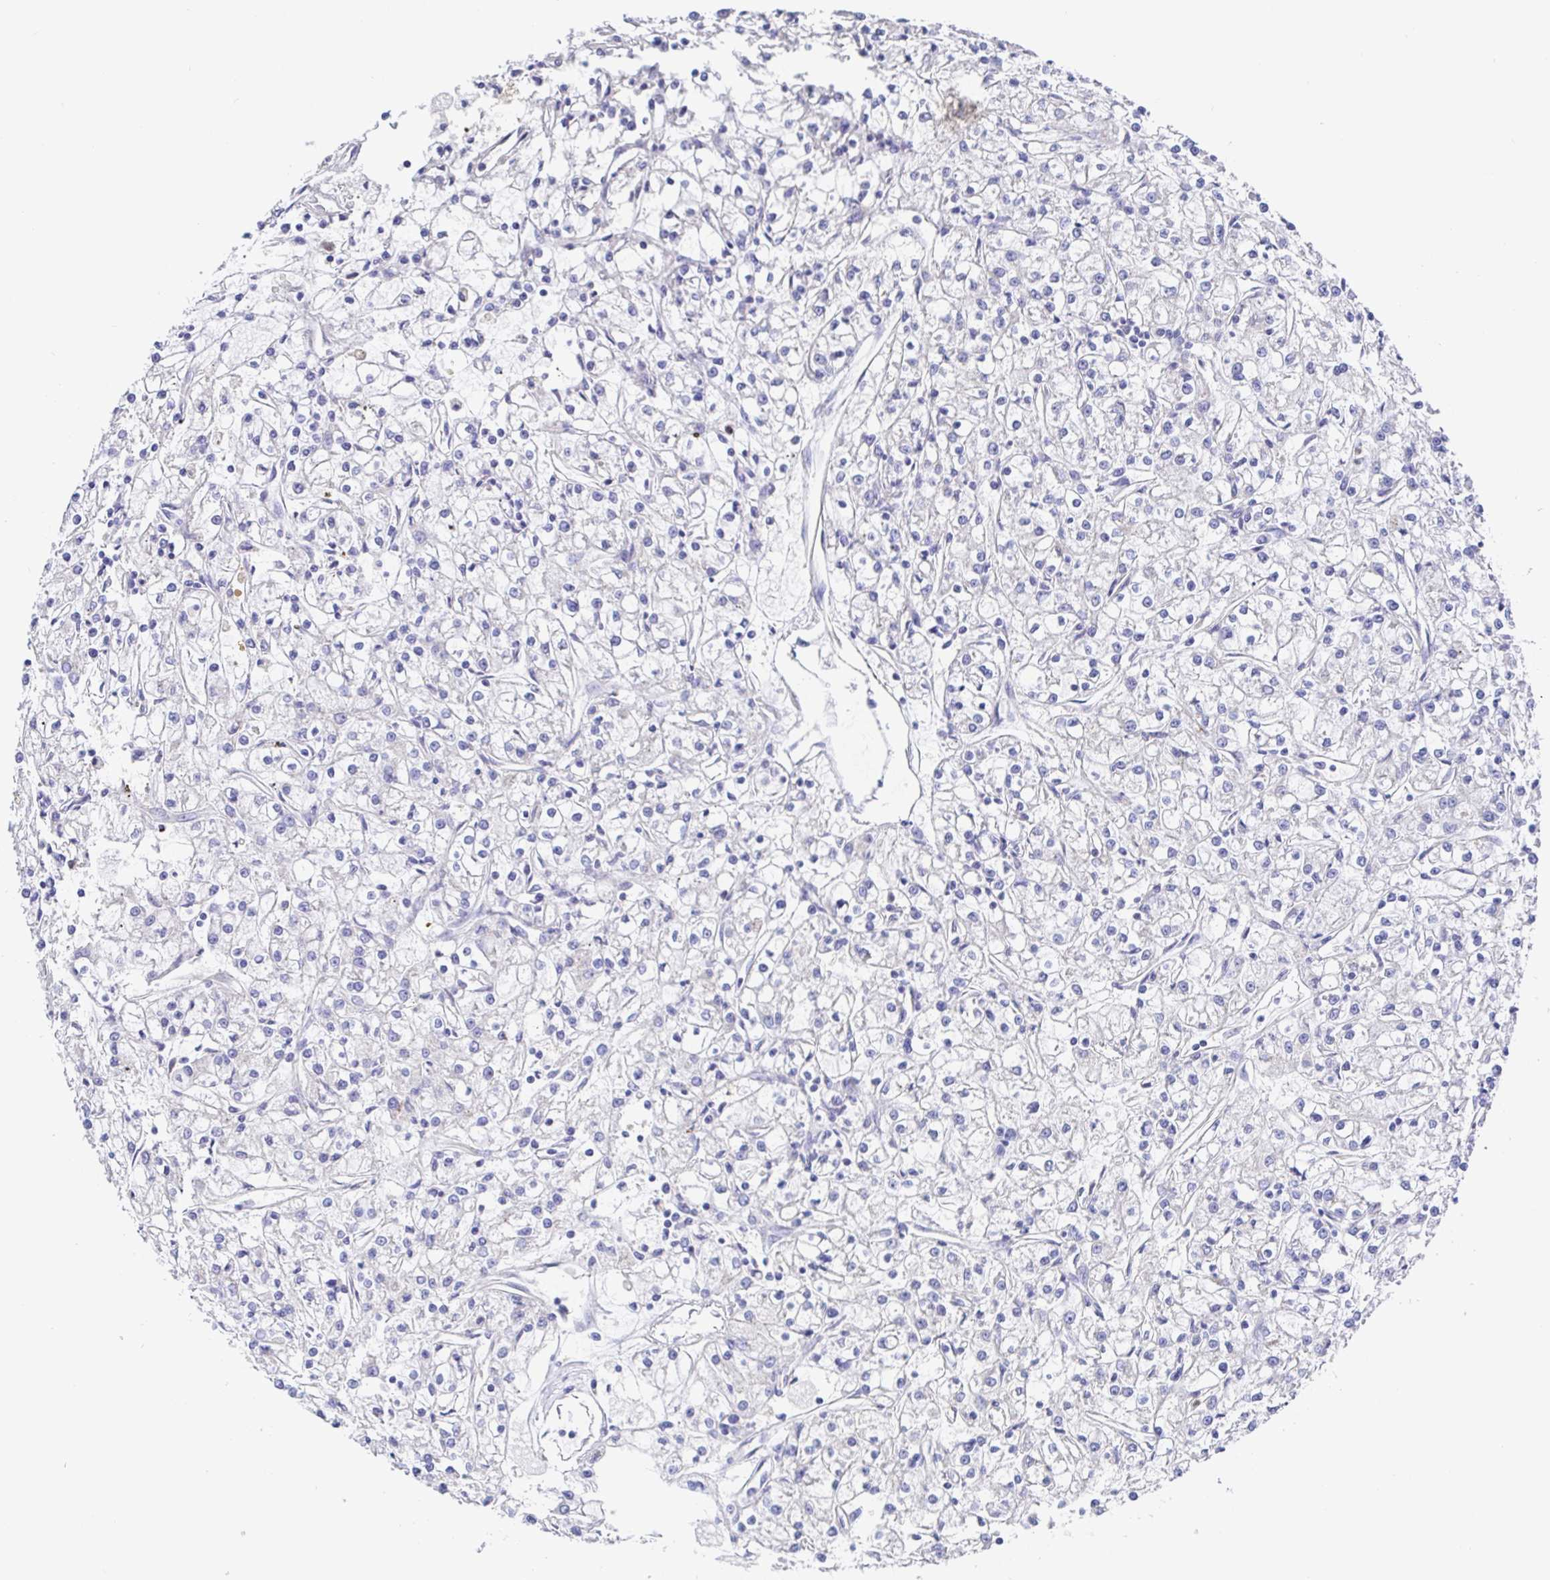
{"staining": {"intensity": "negative", "quantity": "none", "location": "none"}, "tissue": "renal cancer", "cell_type": "Tumor cells", "image_type": "cancer", "snomed": [{"axis": "morphology", "description": "Adenocarcinoma, NOS"}, {"axis": "topography", "description": "Kidney"}], "caption": "Immunohistochemistry (IHC) of human renal cancer demonstrates no positivity in tumor cells. (DAB (3,3'-diaminobenzidine) IHC visualized using brightfield microscopy, high magnification).", "gene": "GOLGA1", "patient": {"sex": "female", "age": 59}}